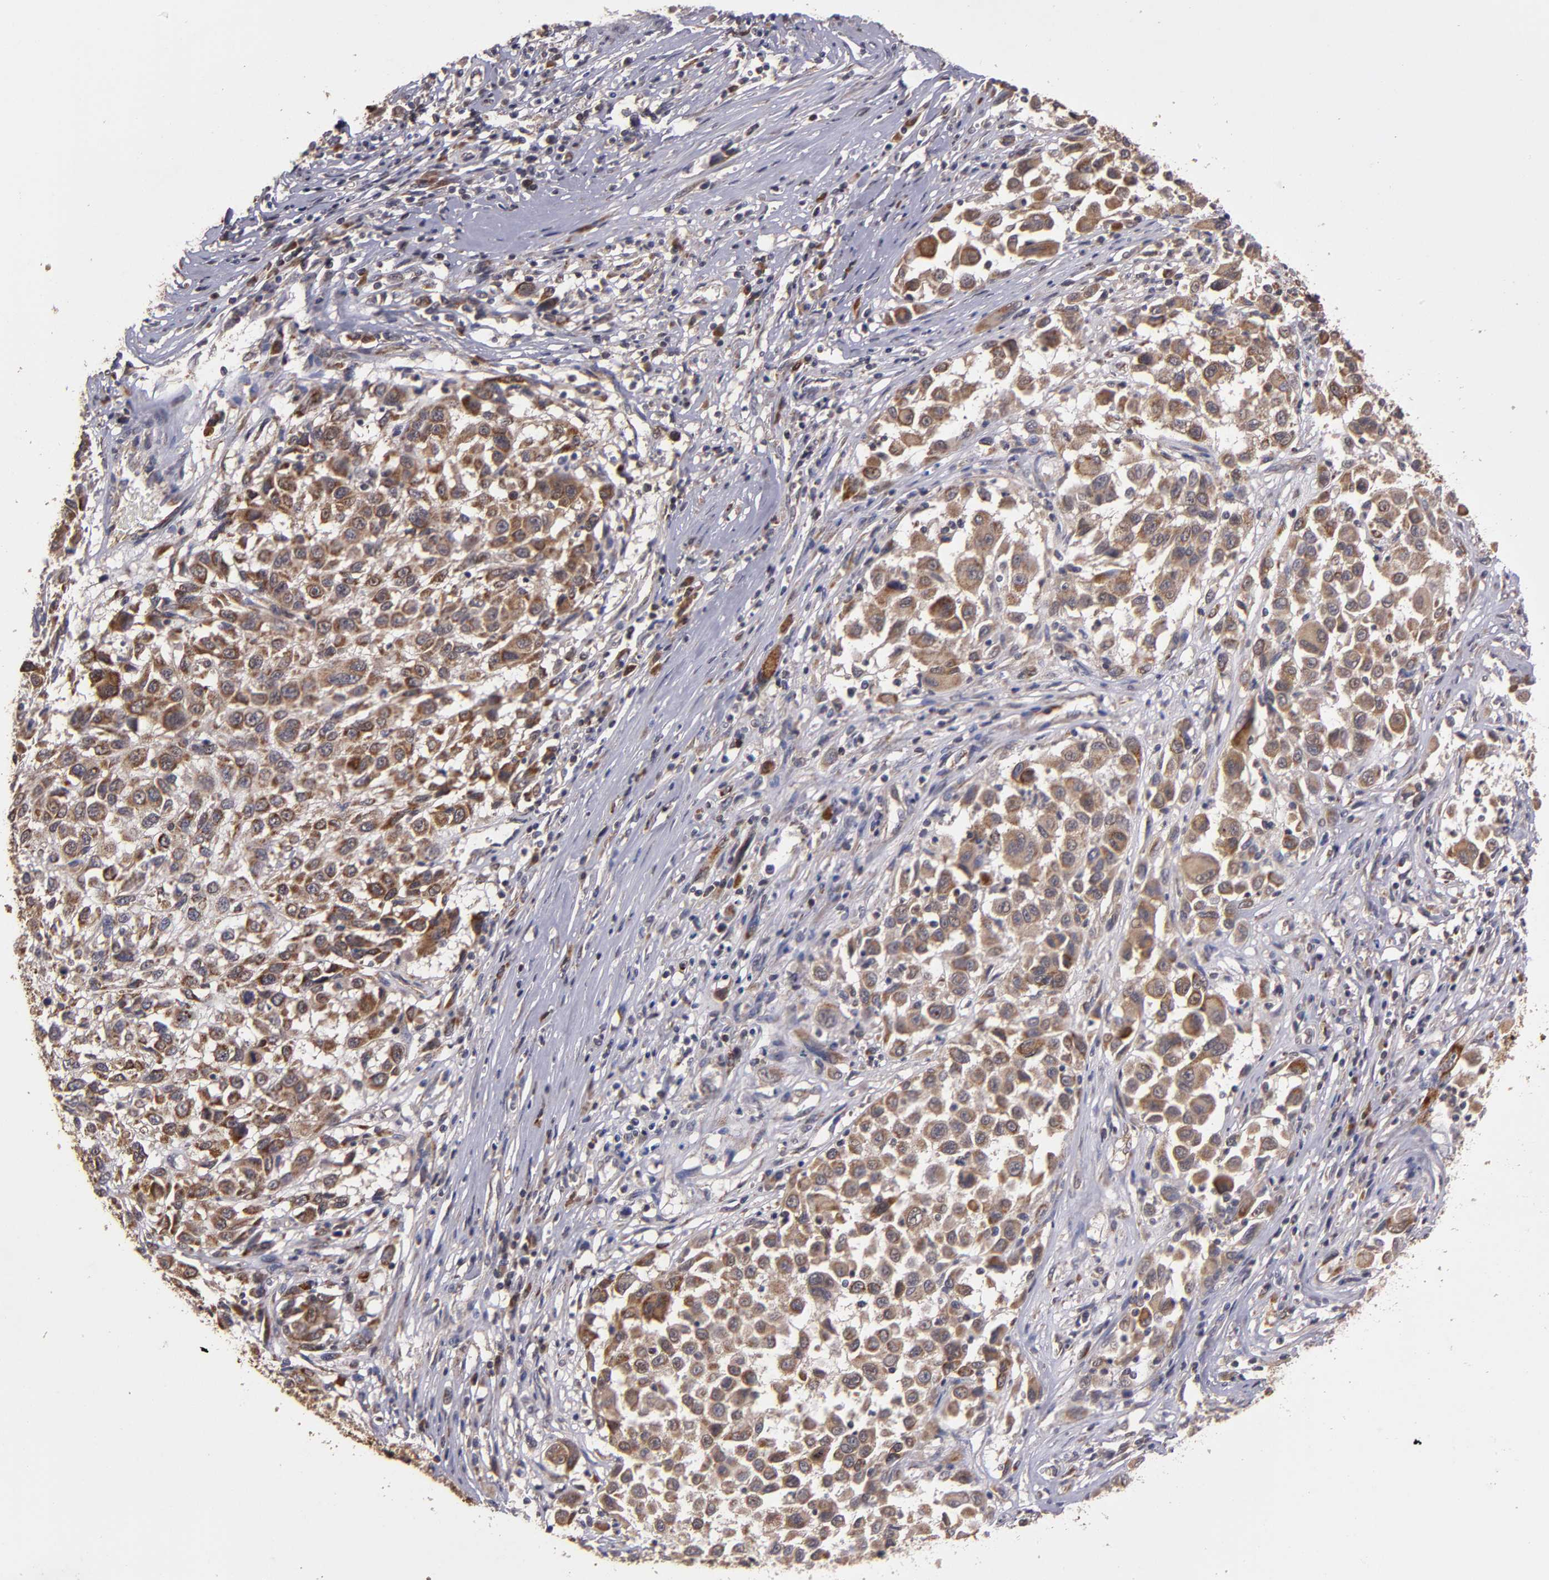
{"staining": {"intensity": "moderate", "quantity": ">75%", "location": "cytoplasmic/membranous"}, "tissue": "melanoma", "cell_type": "Tumor cells", "image_type": "cancer", "snomed": [{"axis": "morphology", "description": "Malignant melanoma, Metastatic site"}, {"axis": "topography", "description": "Lymph node"}], "caption": "IHC of human melanoma shows medium levels of moderate cytoplasmic/membranous positivity in about >75% of tumor cells. The protein of interest is shown in brown color, while the nuclei are stained blue.", "gene": "TIMM9", "patient": {"sex": "male", "age": 61}}